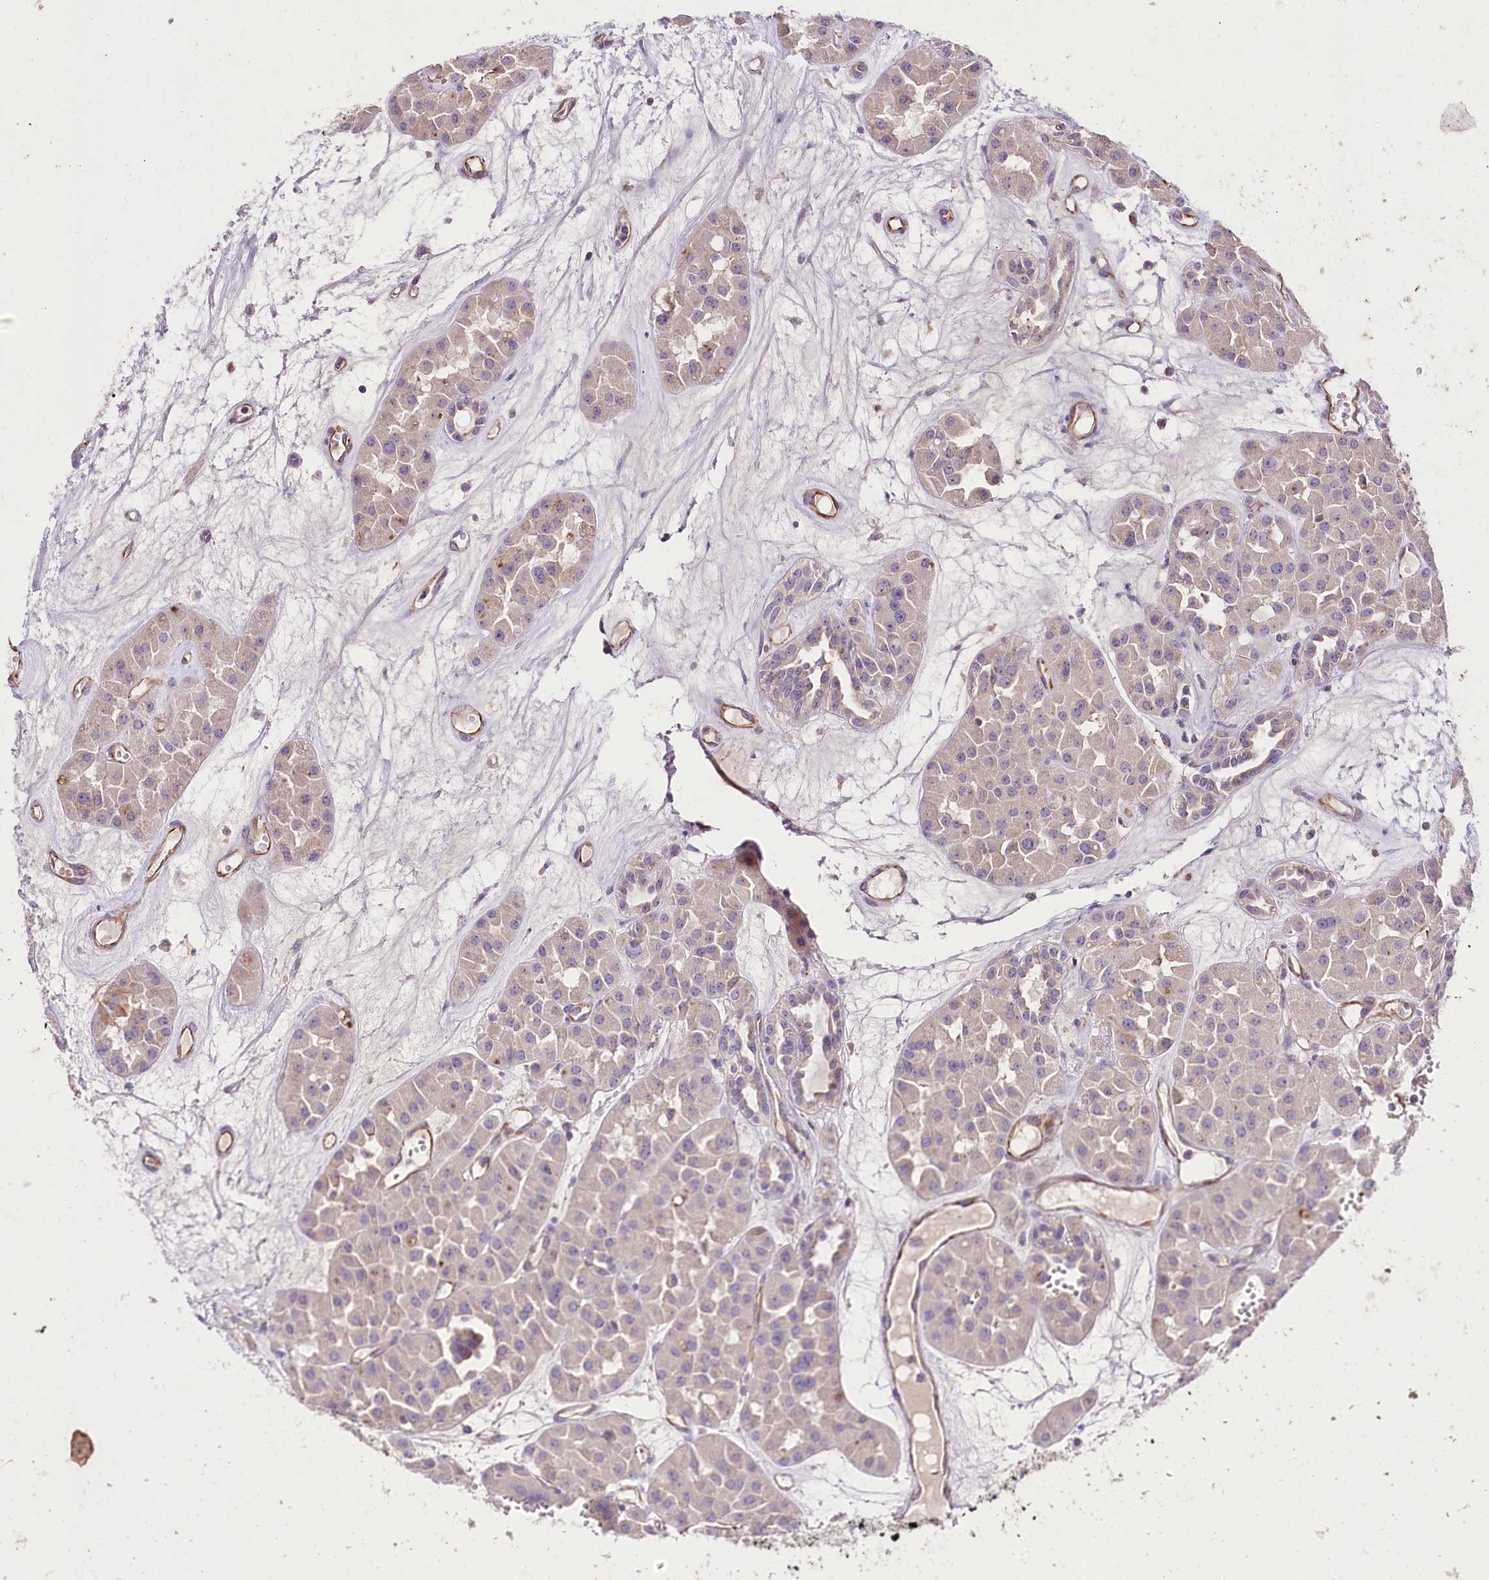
{"staining": {"intensity": "negative", "quantity": "none", "location": "none"}, "tissue": "renal cancer", "cell_type": "Tumor cells", "image_type": "cancer", "snomed": [{"axis": "morphology", "description": "Carcinoma, NOS"}, {"axis": "topography", "description": "Kidney"}], "caption": "The photomicrograph demonstrates no significant expression in tumor cells of renal cancer.", "gene": "SLC7A1", "patient": {"sex": "female", "age": 75}}